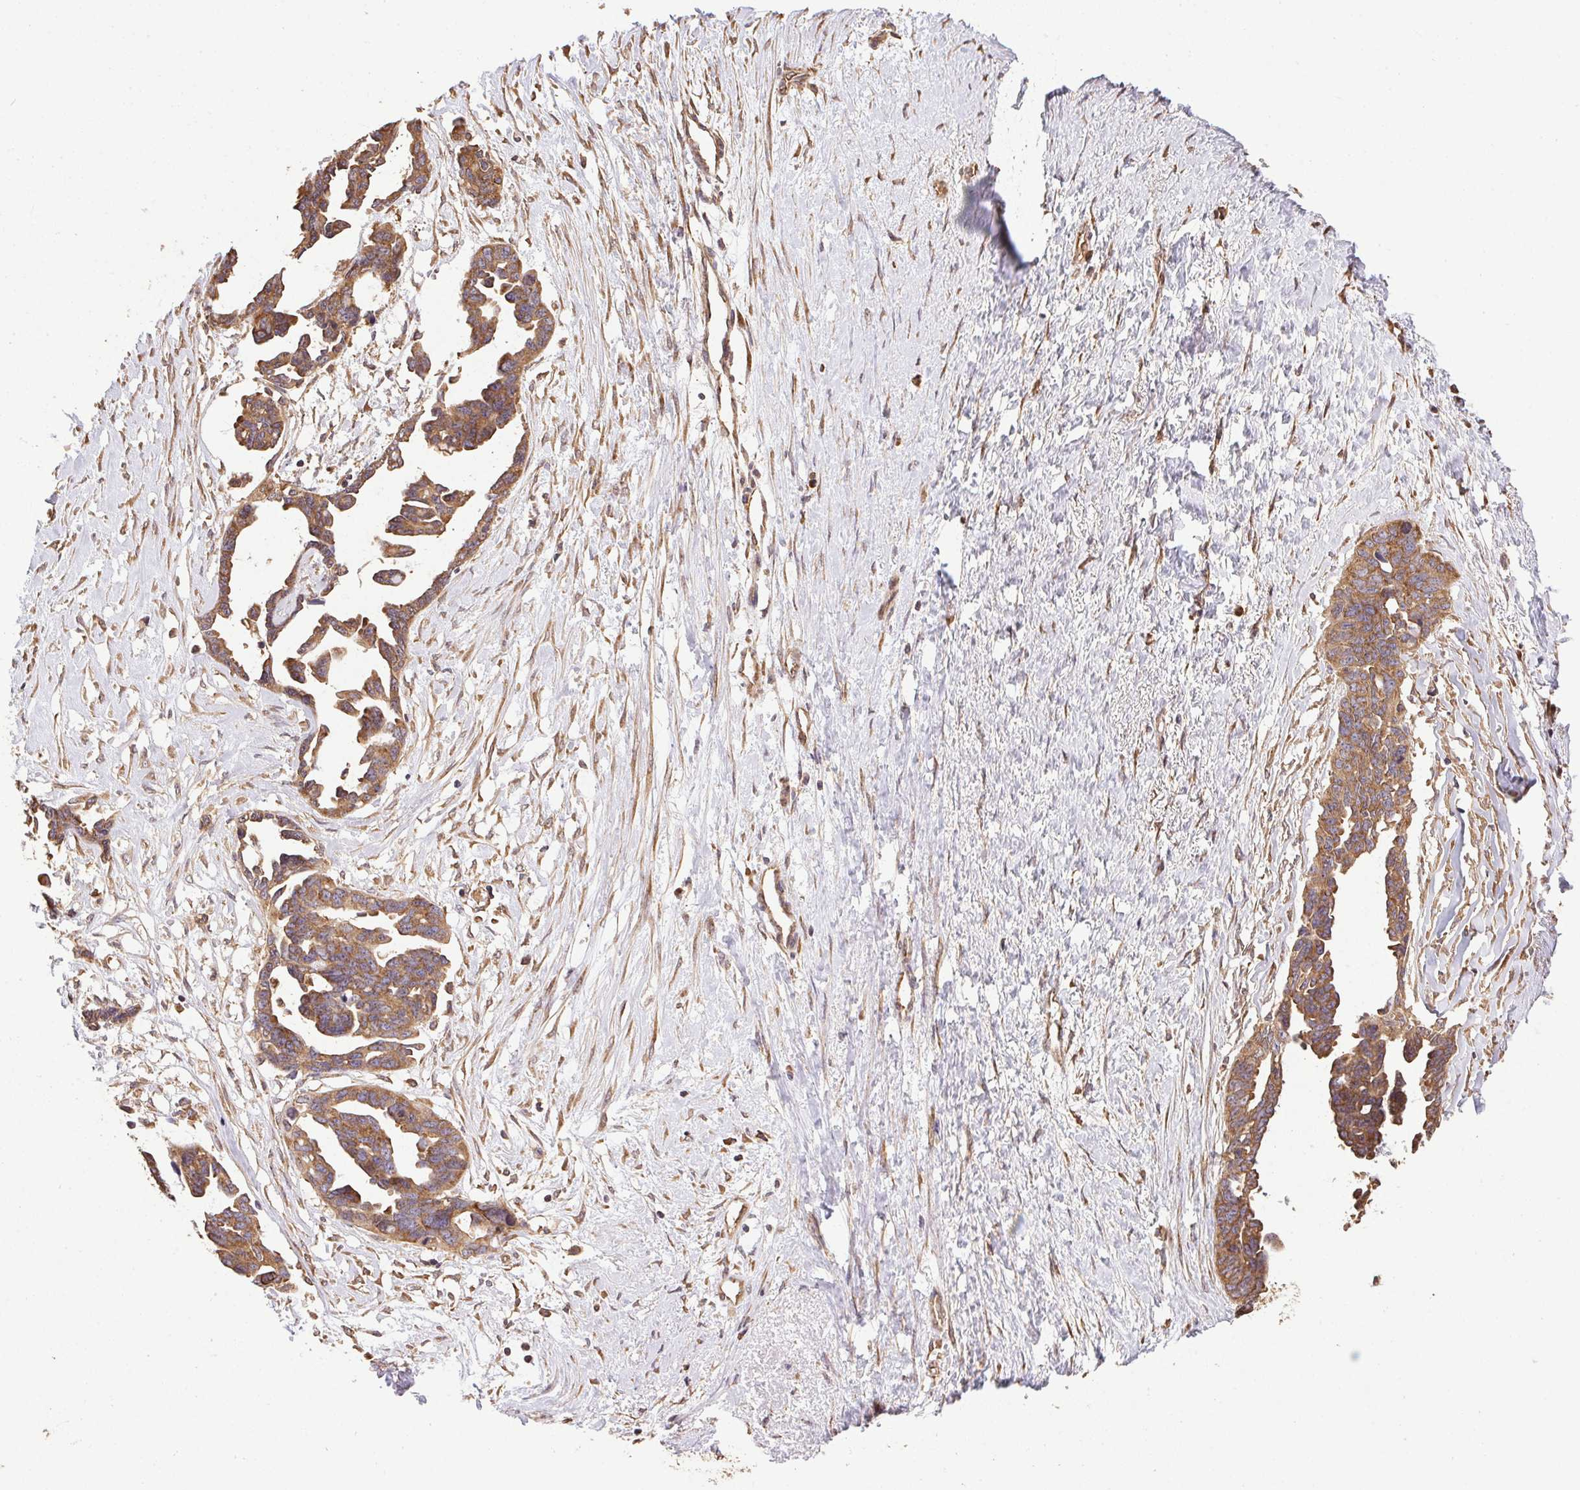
{"staining": {"intensity": "moderate", "quantity": ">75%", "location": "cytoplasmic/membranous"}, "tissue": "ovarian cancer", "cell_type": "Tumor cells", "image_type": "cancer", "snomed": [{"axis": "morphology", "description": "Cystadenocarcinoma, serous, NOS"}, {"axis": "topography", "description": "Ovary"}], "caption": "Approximately >75% of tumor cells in ovarian cancer exhibit moderate cytoplasmic/membranous protein staining as visualized by brown immunohistochemical staining.", "gene": "EIF2S1", "patient": {"sex": "female", "age": 69}}